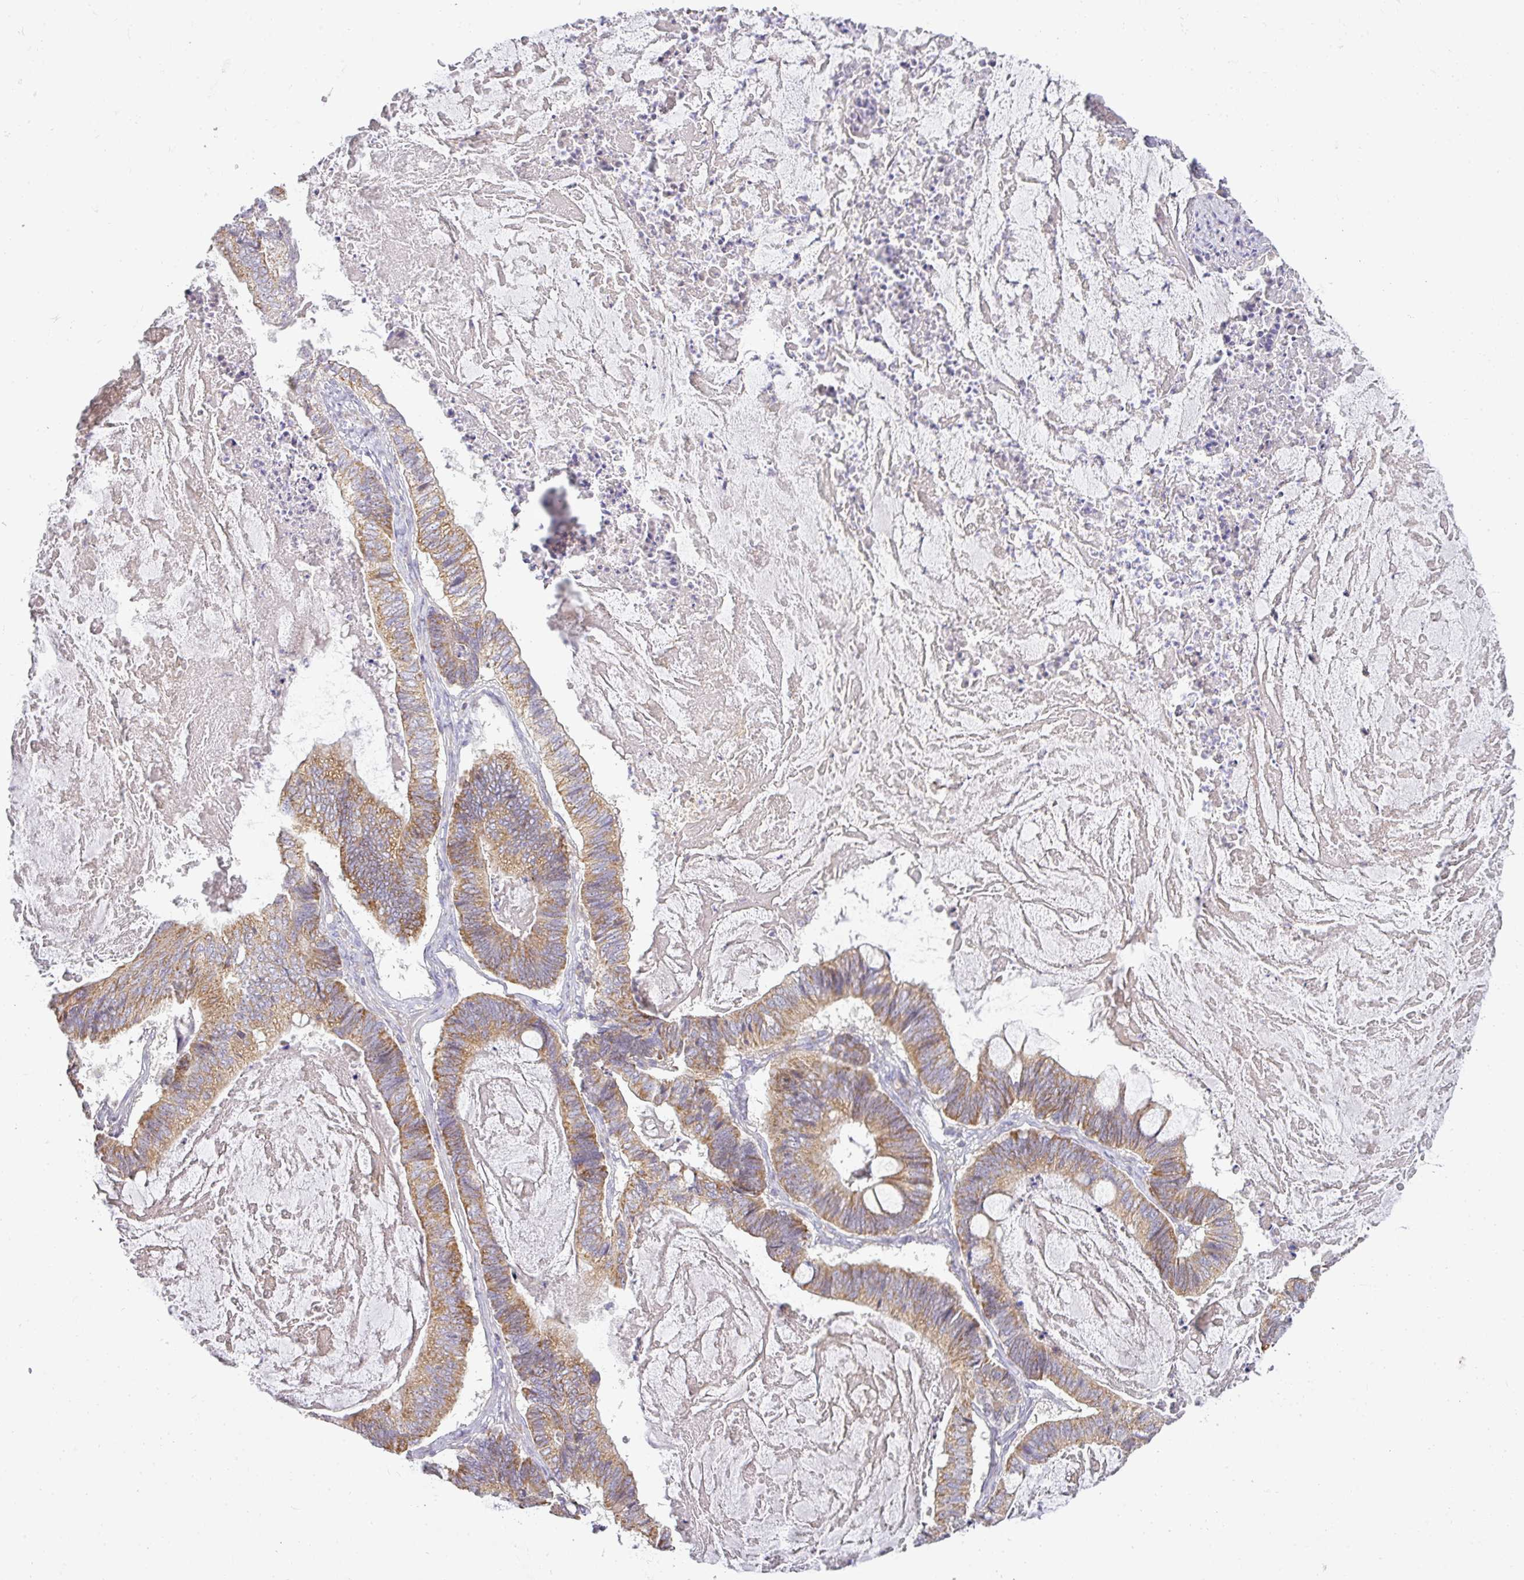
{"staining": {"intensity": "moderate", "quantity": "25%-75%", "location": "cytoplasmic/membranous"}, "tissue": "ovarian cancer", "cell_type": "Tumor cells", "image_type": "cancer", "snomed": [{"axis": "morphology", "description": "Cystadenocarcinoma, mucinous, NOS"}, {"axis": "topography", "description": "Ovary"}], "caption": "This image exhibits ovarian cancer stained with IHC to label a protein in brown. The cytoplasmic/membranous of tumor cells show moderate positivity for the protein. Nuclei are counter-stained blue.", "gene": "ZNF211", "patient": {"sex": "female", "age": 61}}